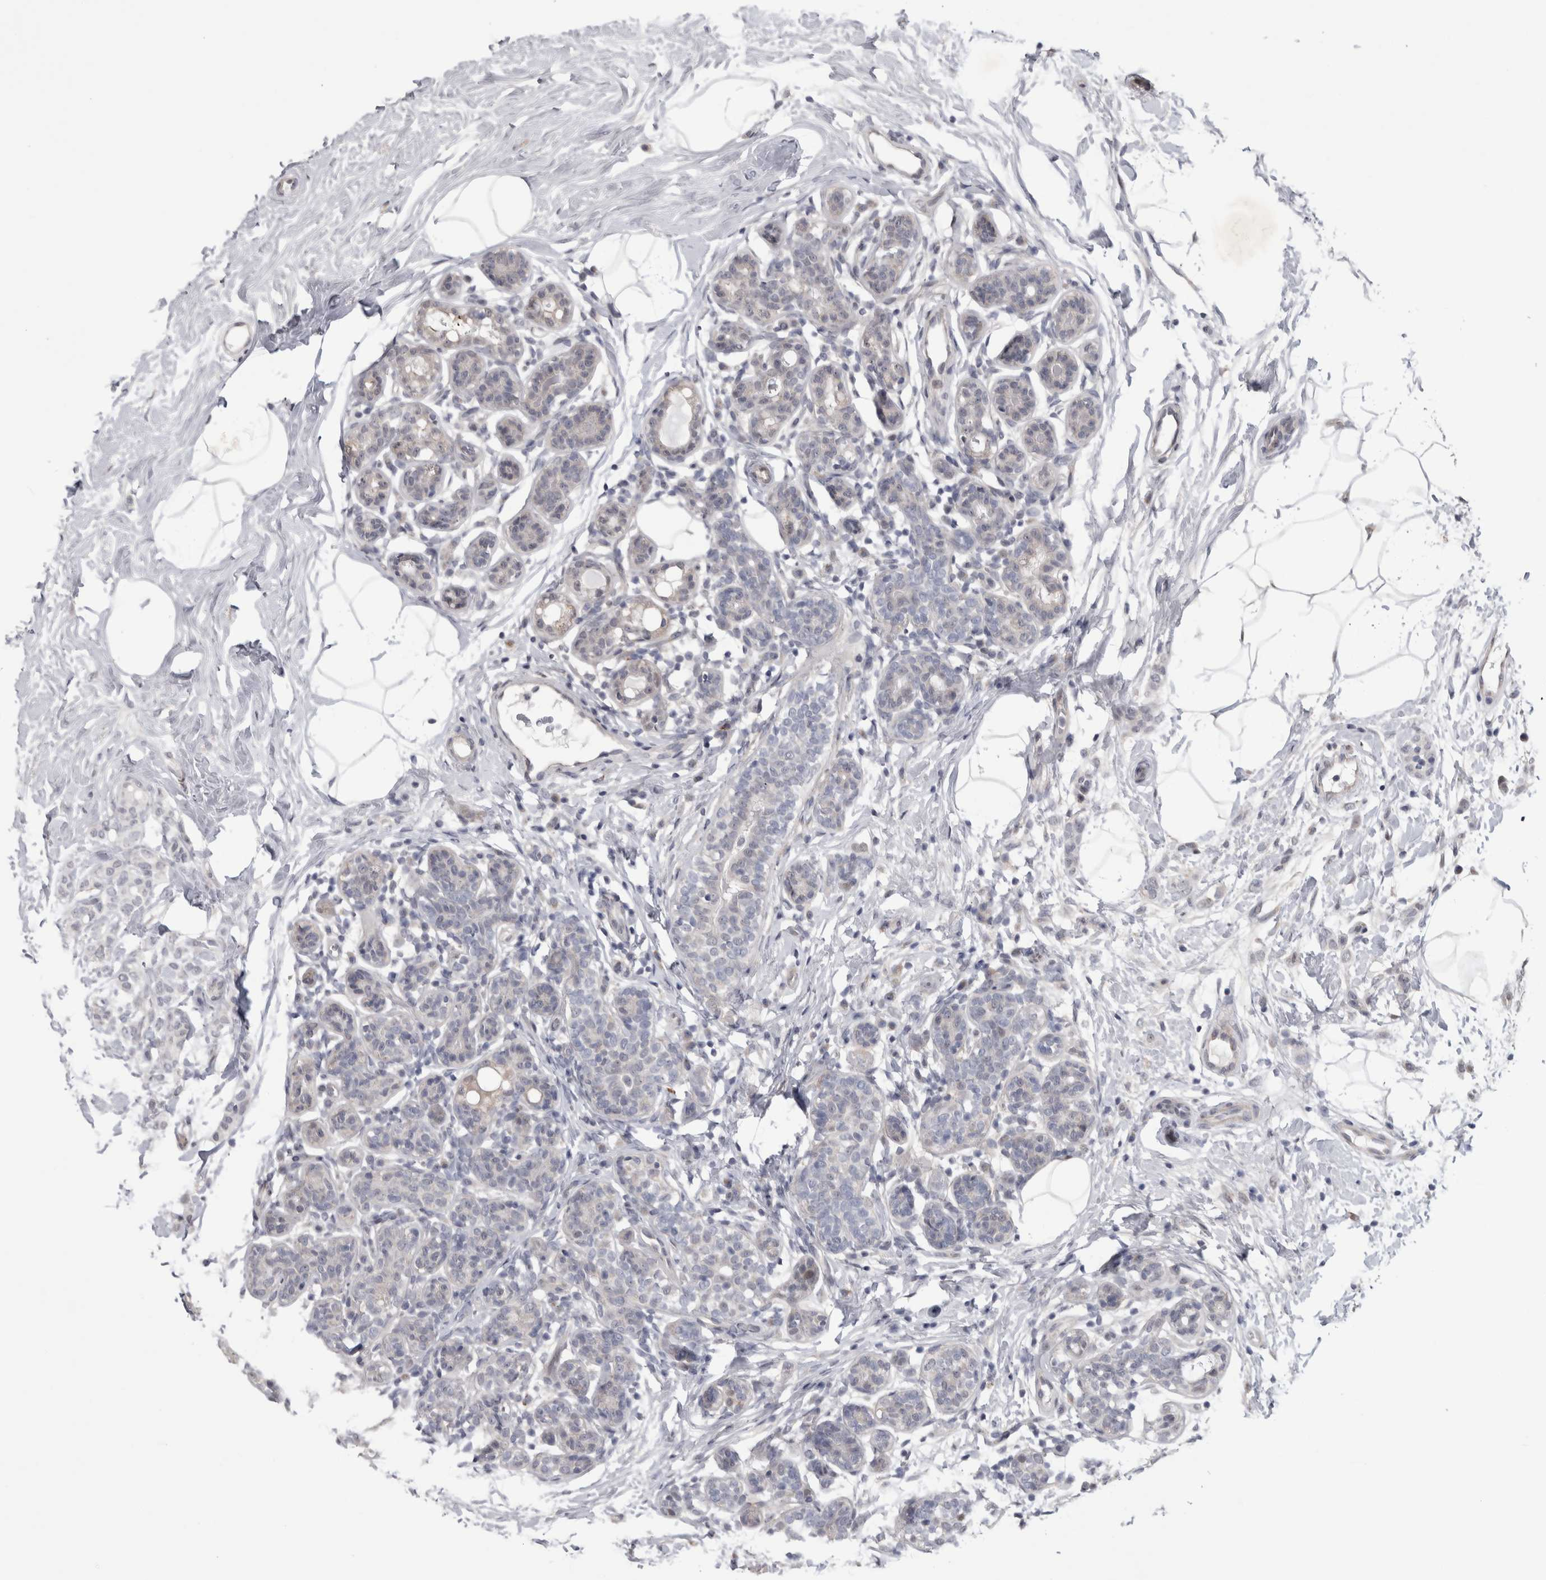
{"staining": {"intensity": "negative", "quantity": "none", "location": "none"}, "tissue": "breast cancer", "cell_type": "Tumor cells", "image_type": "cancer", "snomed": [{"axis": "morphology", "description": "Lobular carcinoma, in situ"}, {"axis": "morphology", "description": "Lobular carcinoma"}, {"axis": "topography", "description": "Breast"}], "caption": "Tumor cells are negative for brown protein staining in breast cancer. (DAB (3,3'-diaminobenzidine) IHC visualized using brightfield microscopy, high magnification).", "gene": "IFI44", "patient": {"sex": "female", "age": 41}}